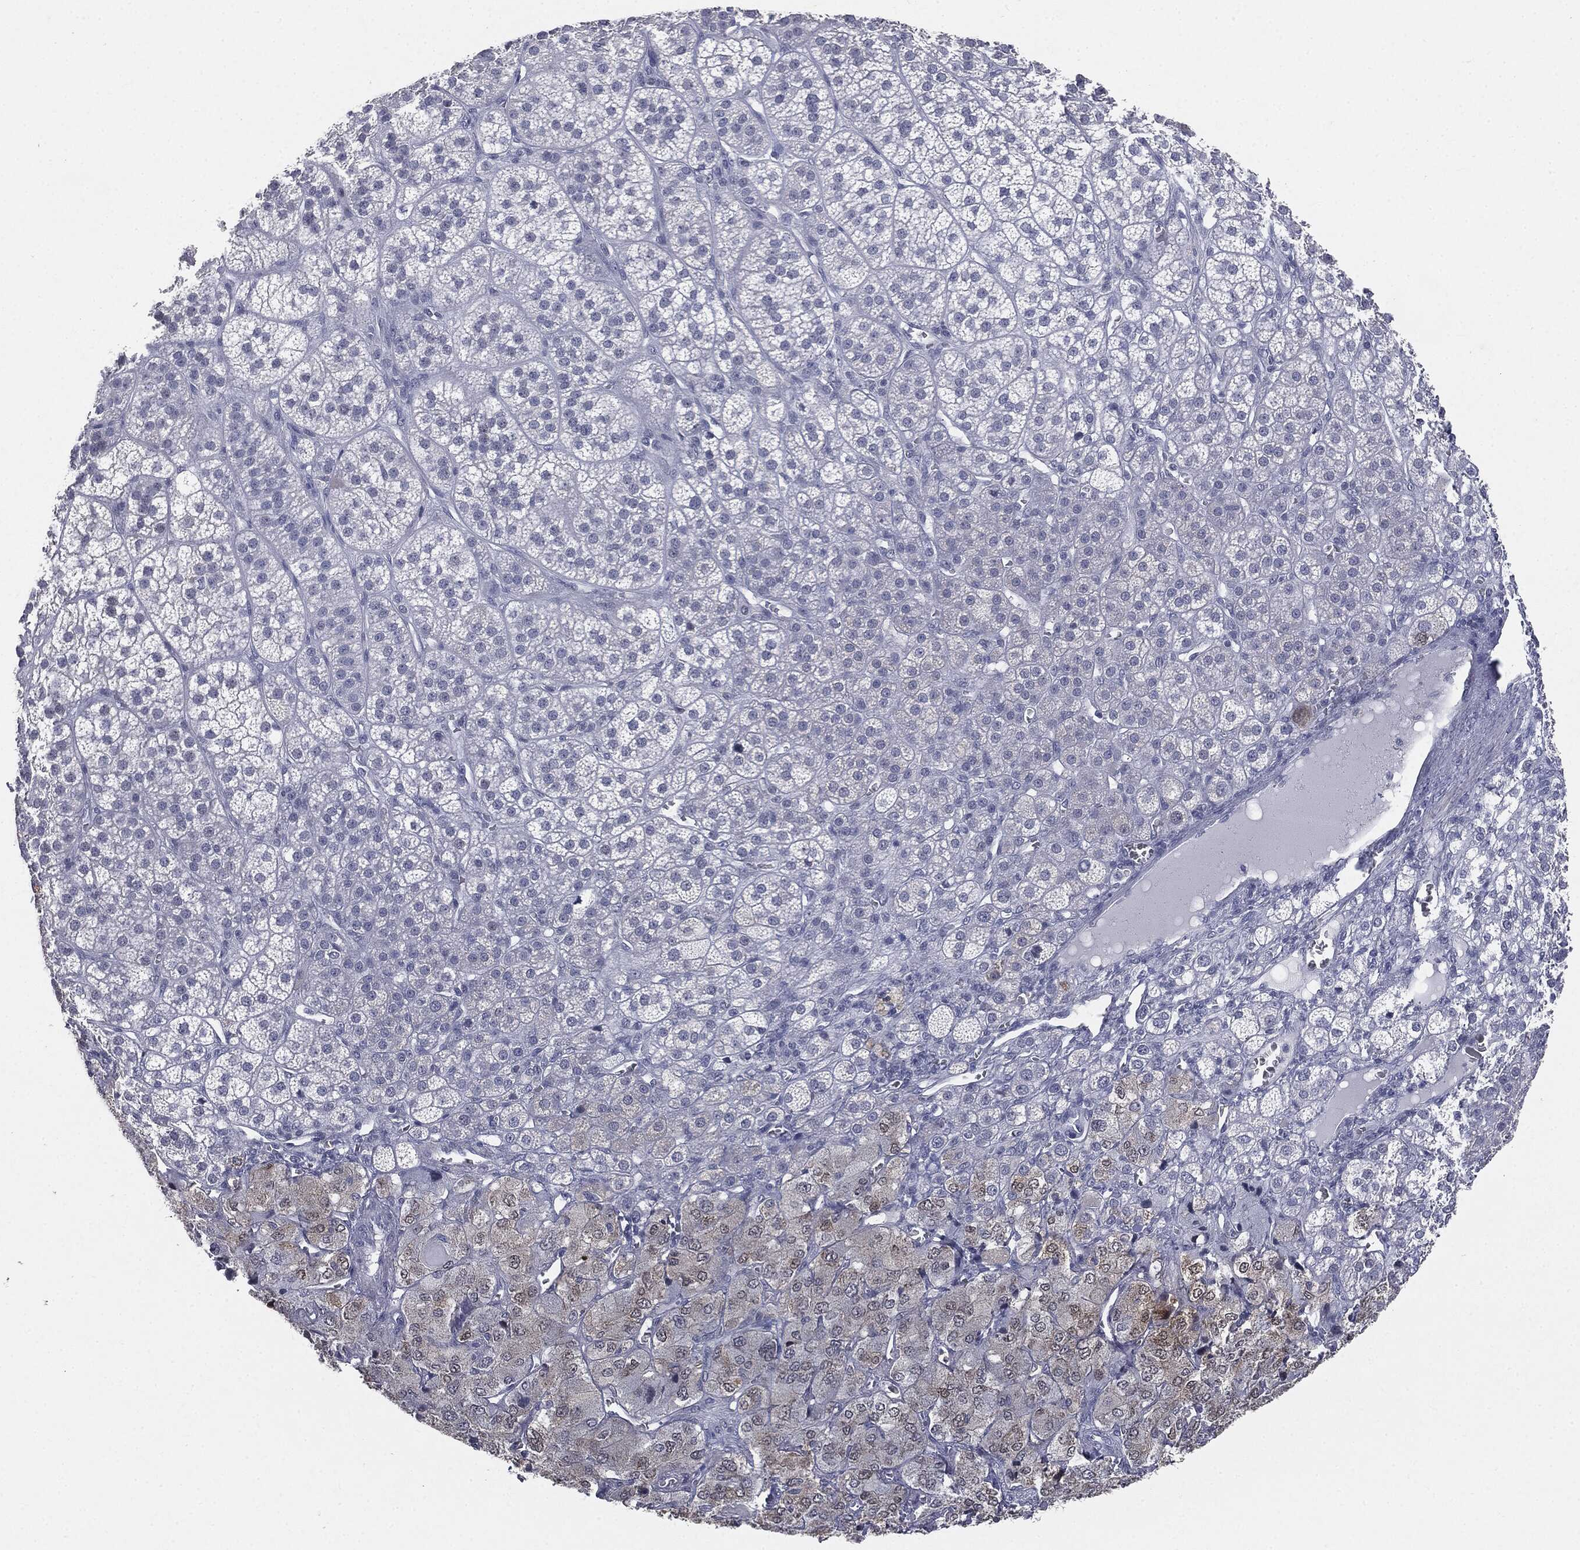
{"staining": {"intensity": "negative", "quantity": "none", "location": "none"}, "tissue": "adrenal gland", "cell_type": "Glandular cells", "image_type": "normal", "snomed": [{"axis": "morphology", "description": "Normal tissue, NOS"}, {"axis": "topography", "description": "Adrenal gland"}], "caption": "A high-resolution histopathology image shows immunohistochemistry (IHC) staining of unremarkable adrenal gland, which reveals no significant staining in glandular cells. (Stains: DAB (3,3'-diaminobenzidine) IHC with hematoxylin counter stain, Microscopy: brightfield microscopy at high magnification).", "gene": "SLC2A2", "patient": {"sex": "female", "age": 60}}